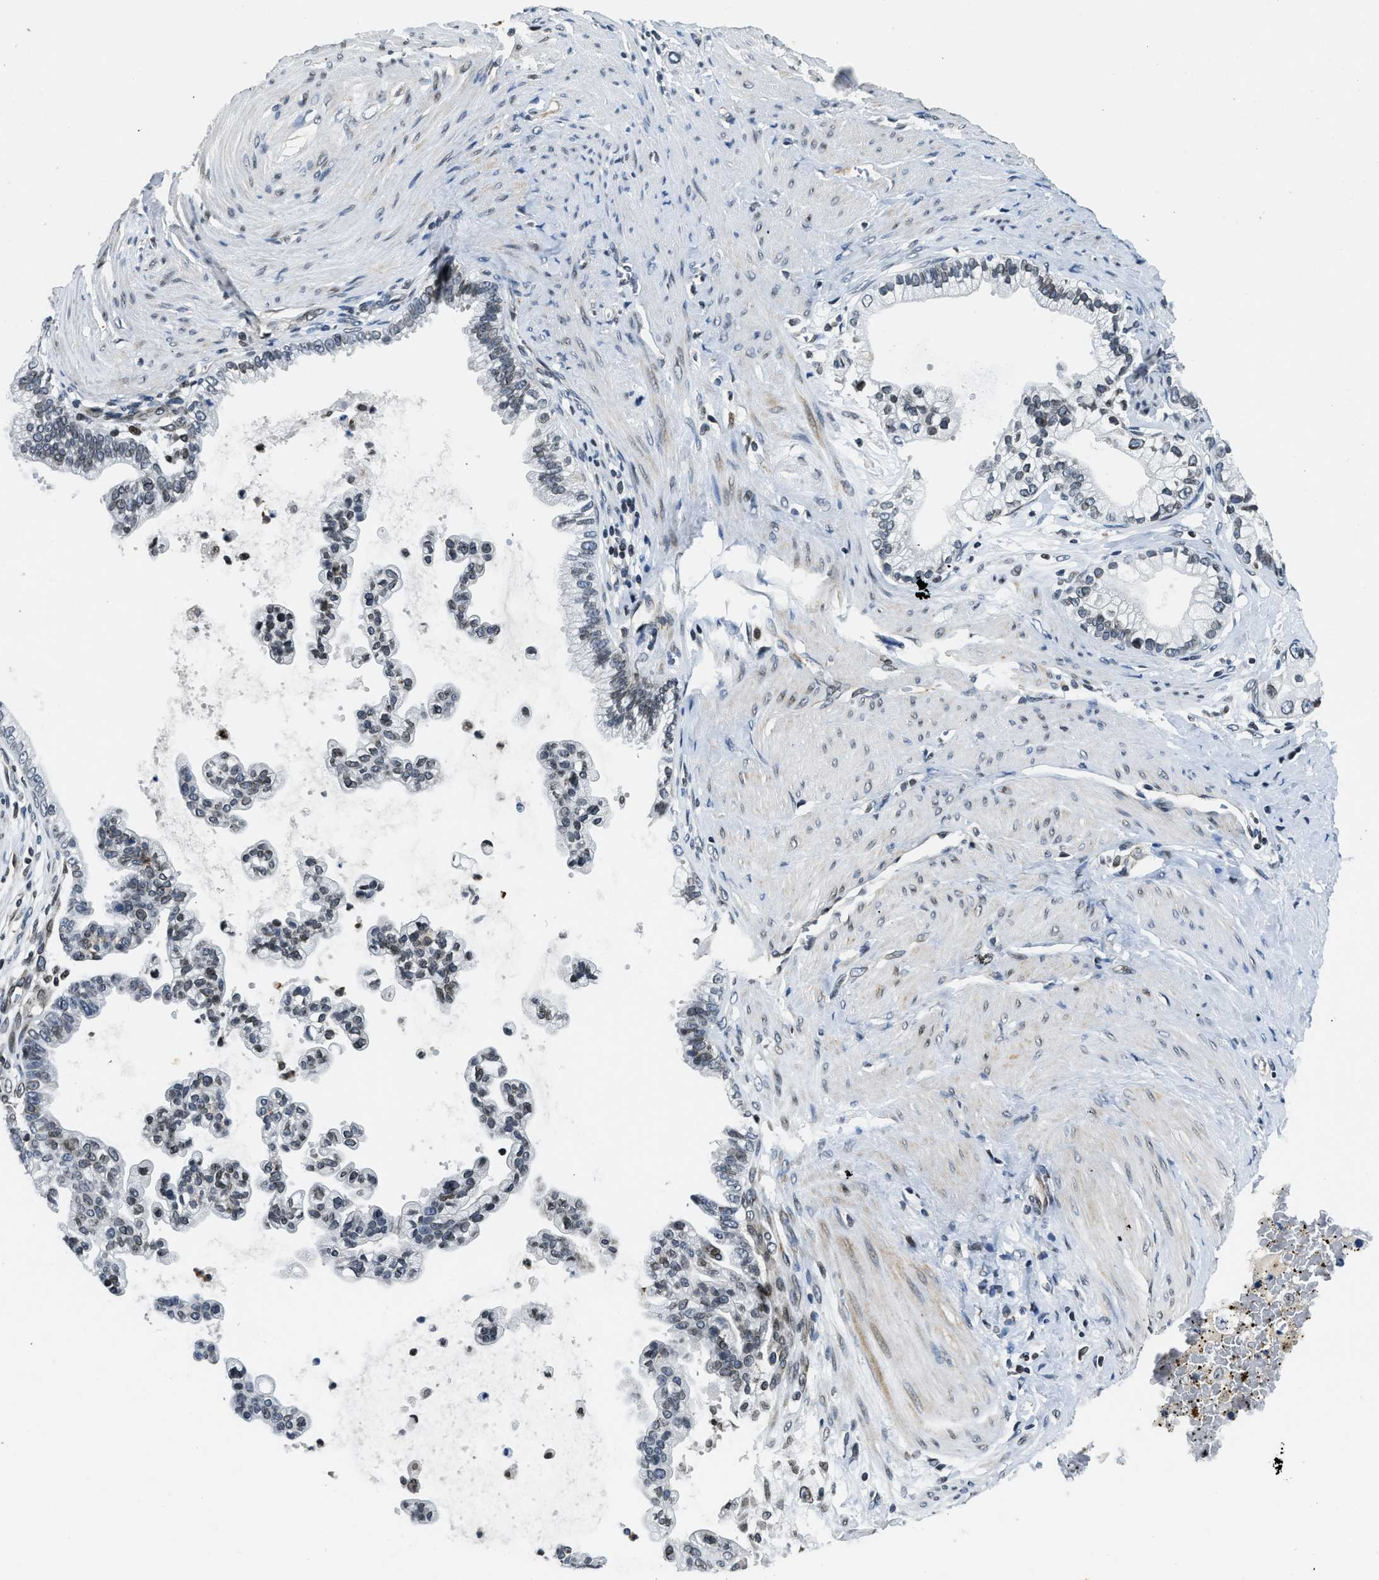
{"staining": {"intensity": "weak", "quantity": "25%-75%", "location": "nuclear"}, "tissue": "pancreatic cancer", "cell_type": "Tumor cells", "image_type": "cancer", "snomed": [{"axis": "morphology", "description": "Adenocarcinoma, NOS"}, {"axis": "topography", "description": "Pancreas"}], "caption": "Adenocarcinoma (pancreatic) stained with IHC exhibits weak nuclear staining in about 25%-75% of tumor cells.", "gene": "ZC3HC1", "patient": {"sex": "male", "age": 69}}